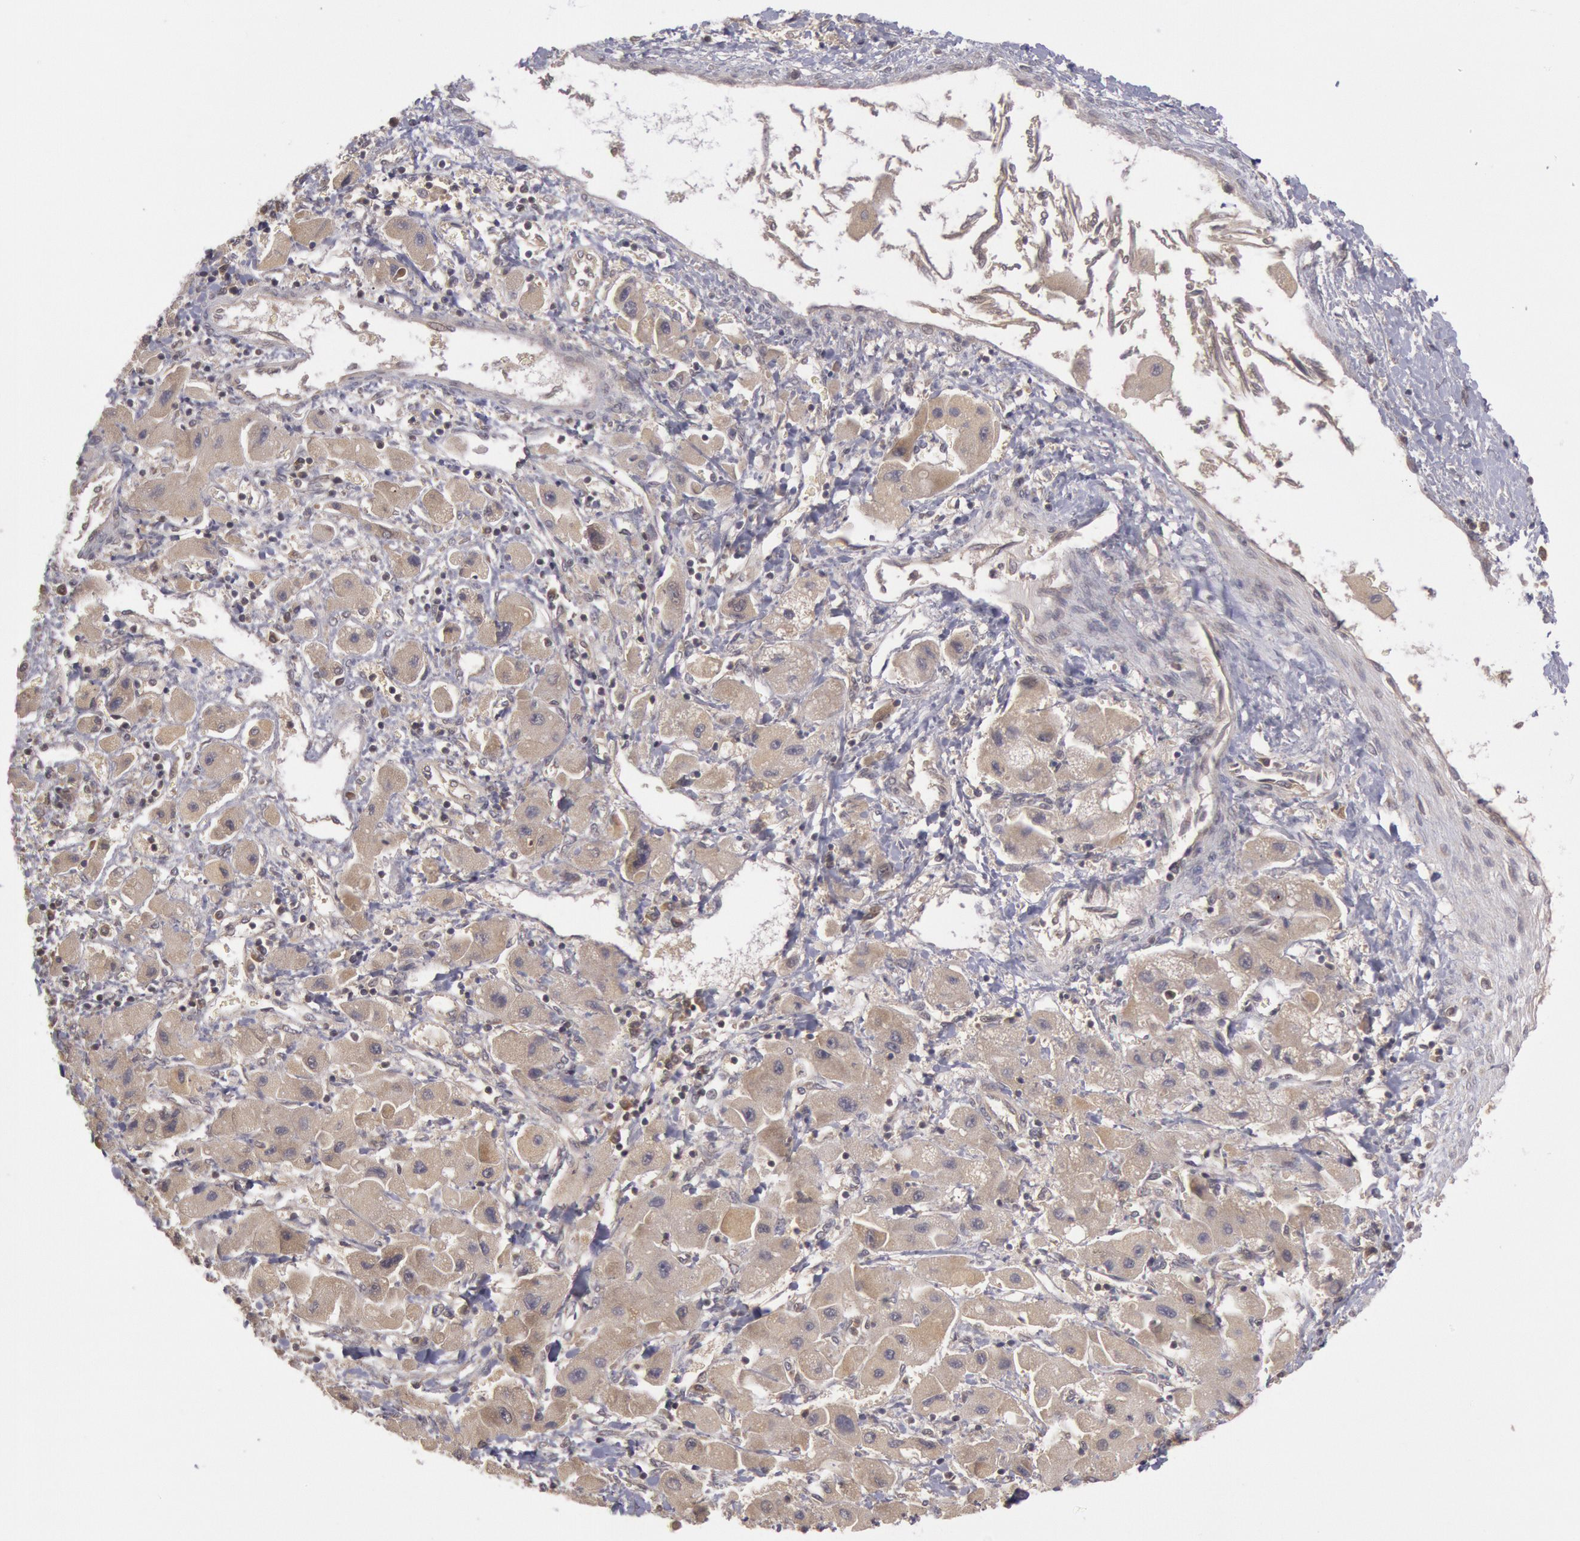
{"staining": {"intensity": "weak", "quantity": ">75%", "location": "cytoplasmic/membranous"}, "tissue": "liver cancer", "cell_type": "Tumor cells", "image_type": "cancer", "snomed": [{"axis": "morphology", "description": "Carcinoma, Hepatocellular, NOS"}, {"axis": "topography", "description": "Liver"}], "caption": "DAB immunohistochemical staining of human liver cancer exhibits weak cytoplasmic/membranous protein staining in approximately >75% of tumor cells.", "gene": "BRAF", "patient": {"sex": "male", "age": 24}}